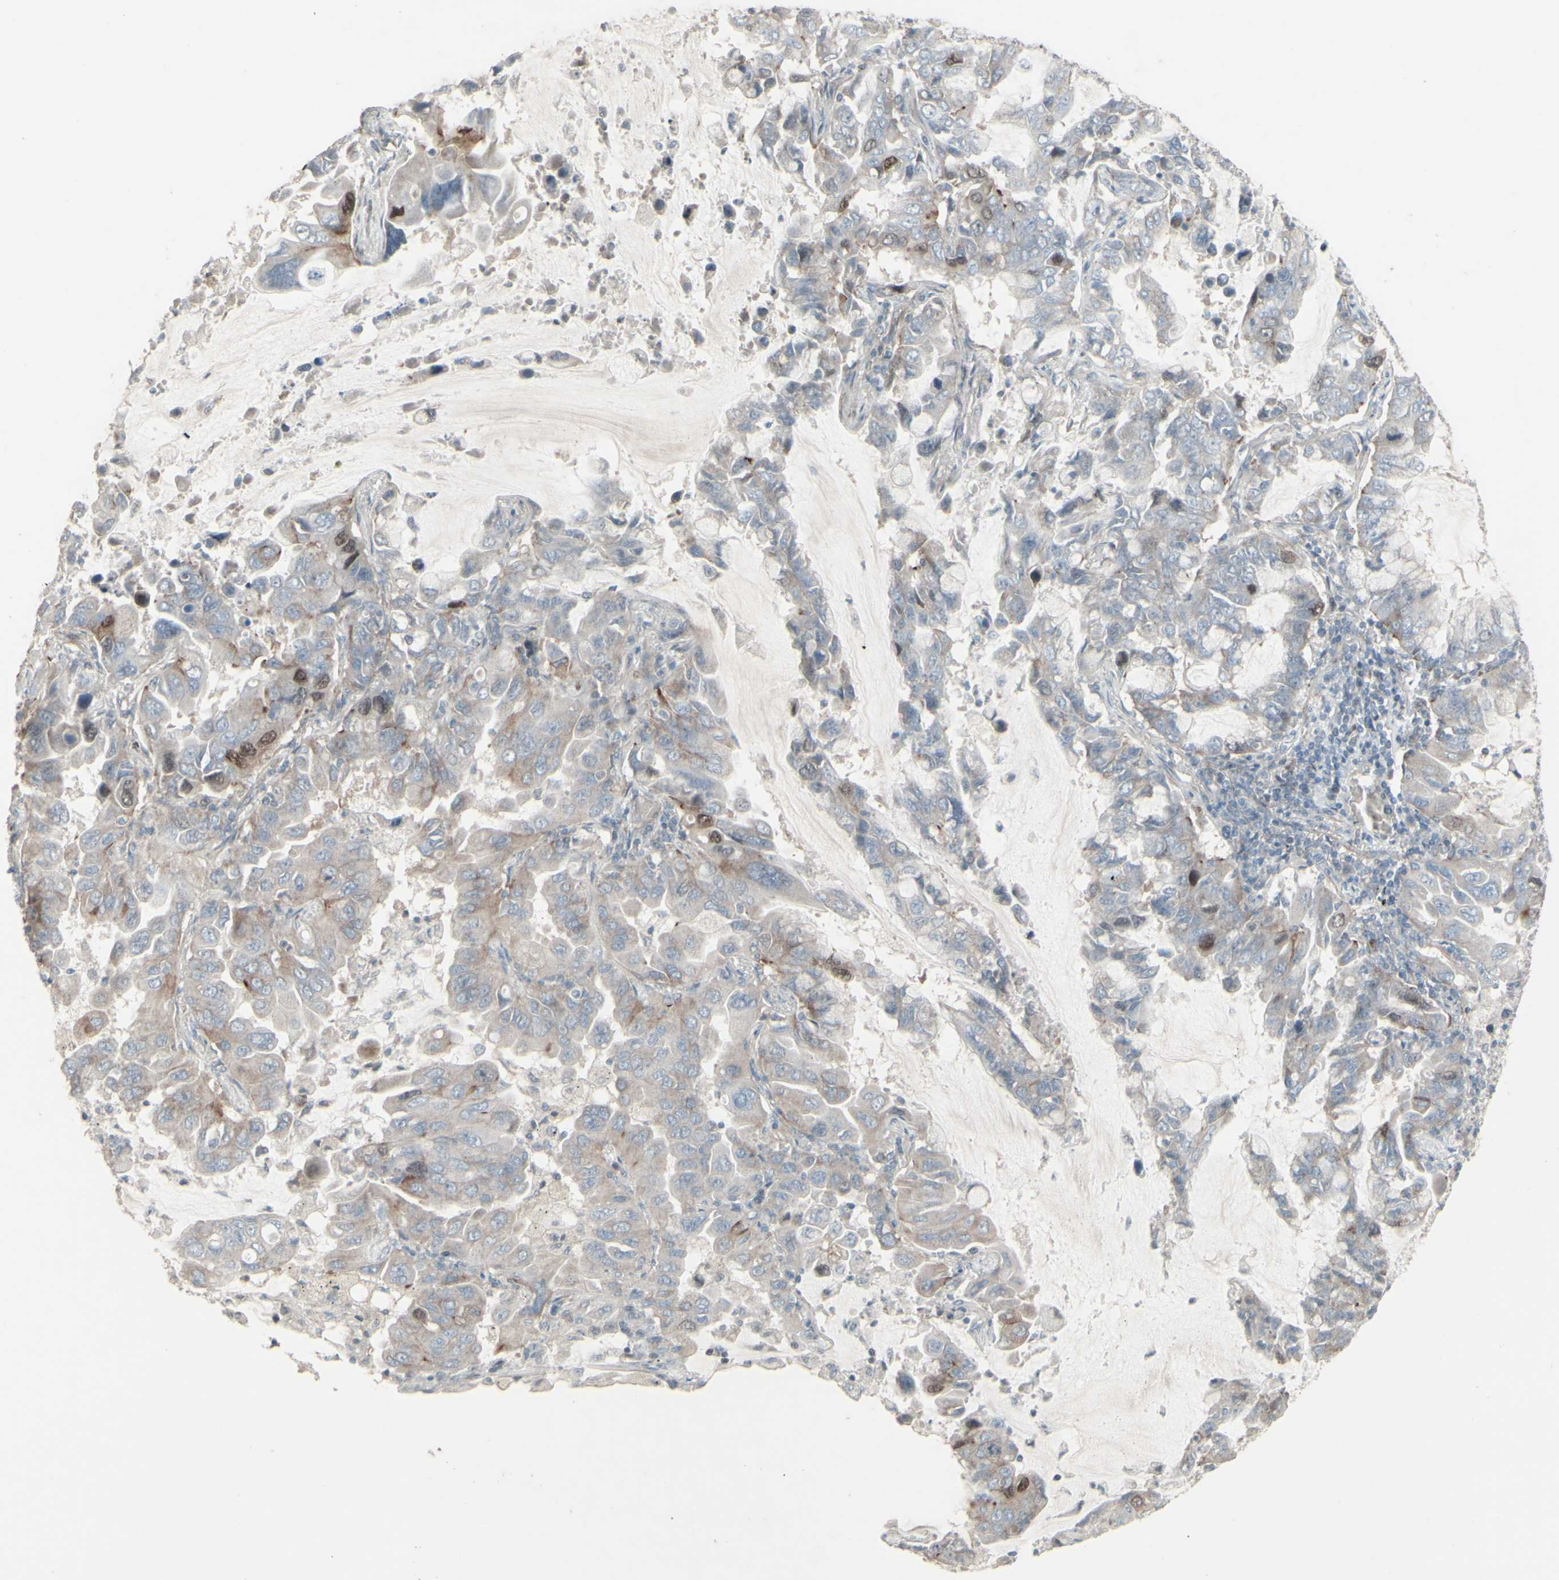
{"staining": {"intensity": "weak", "quantity": "<25%", "location": "cytoplasmic/membranous,nuclear"}, "tissue": "lung cancer", "cell_type": "Tumor cells", "image_type": "cancer", "snomed": [{"axis": "morphology", "description": "Adenocarcinoma, NOS"}, {"axis": "topography", "description": "Lung"}], "caption": "Micrograph shows no protein staining in tumor cells of lung cancer tissue. (DAB immunohistochemistry (IHC) with hematoxylin counter stain).", "gene": "GMNN", "patient": {"sex": "male", "age": 64}}